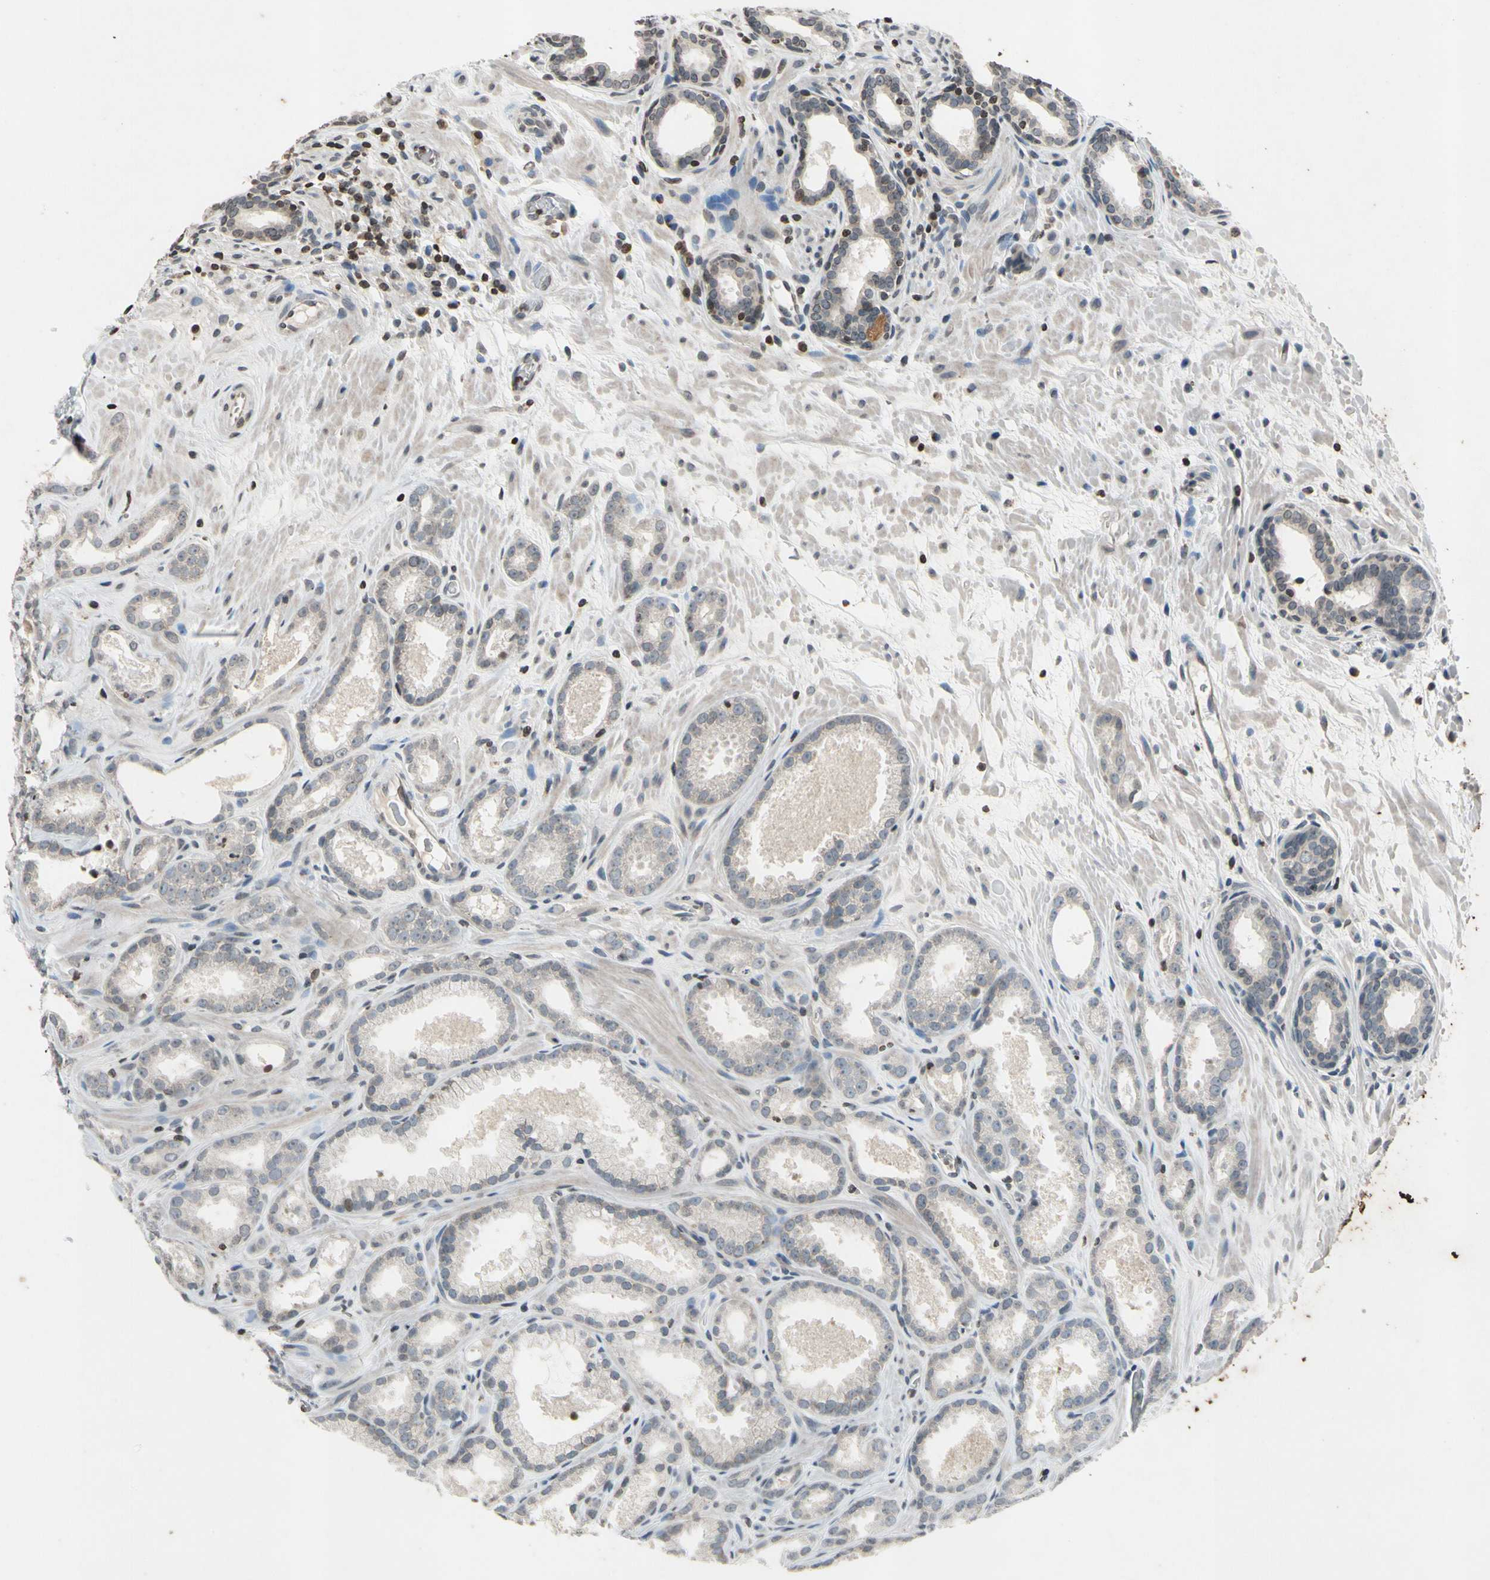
{"staining": {"intensity": "weak", "quantity": ">75%", "location": "cytoplasmic/membranous"}, "tissue": "prostate cancer", "cell_type": "Tumor cells", "image_type": "cancer", "snomed": [{"axis": "morphology", "description": "Adenocarcinoma, Low grade"}, {"axis": "topography", "description": "Prostate"}], "caption": "Prostate cancer was stained to show a protein in brown. There is low levels of weak cytoplasmic/membranous staining in about >75% of tumor cells. (Stains: DAB in brown, nuclei in blue, Microscopy: brightfield microscopy at high magnification).", "gene": "CLDN11", "patient": {"sex": "male", "age": 57}}